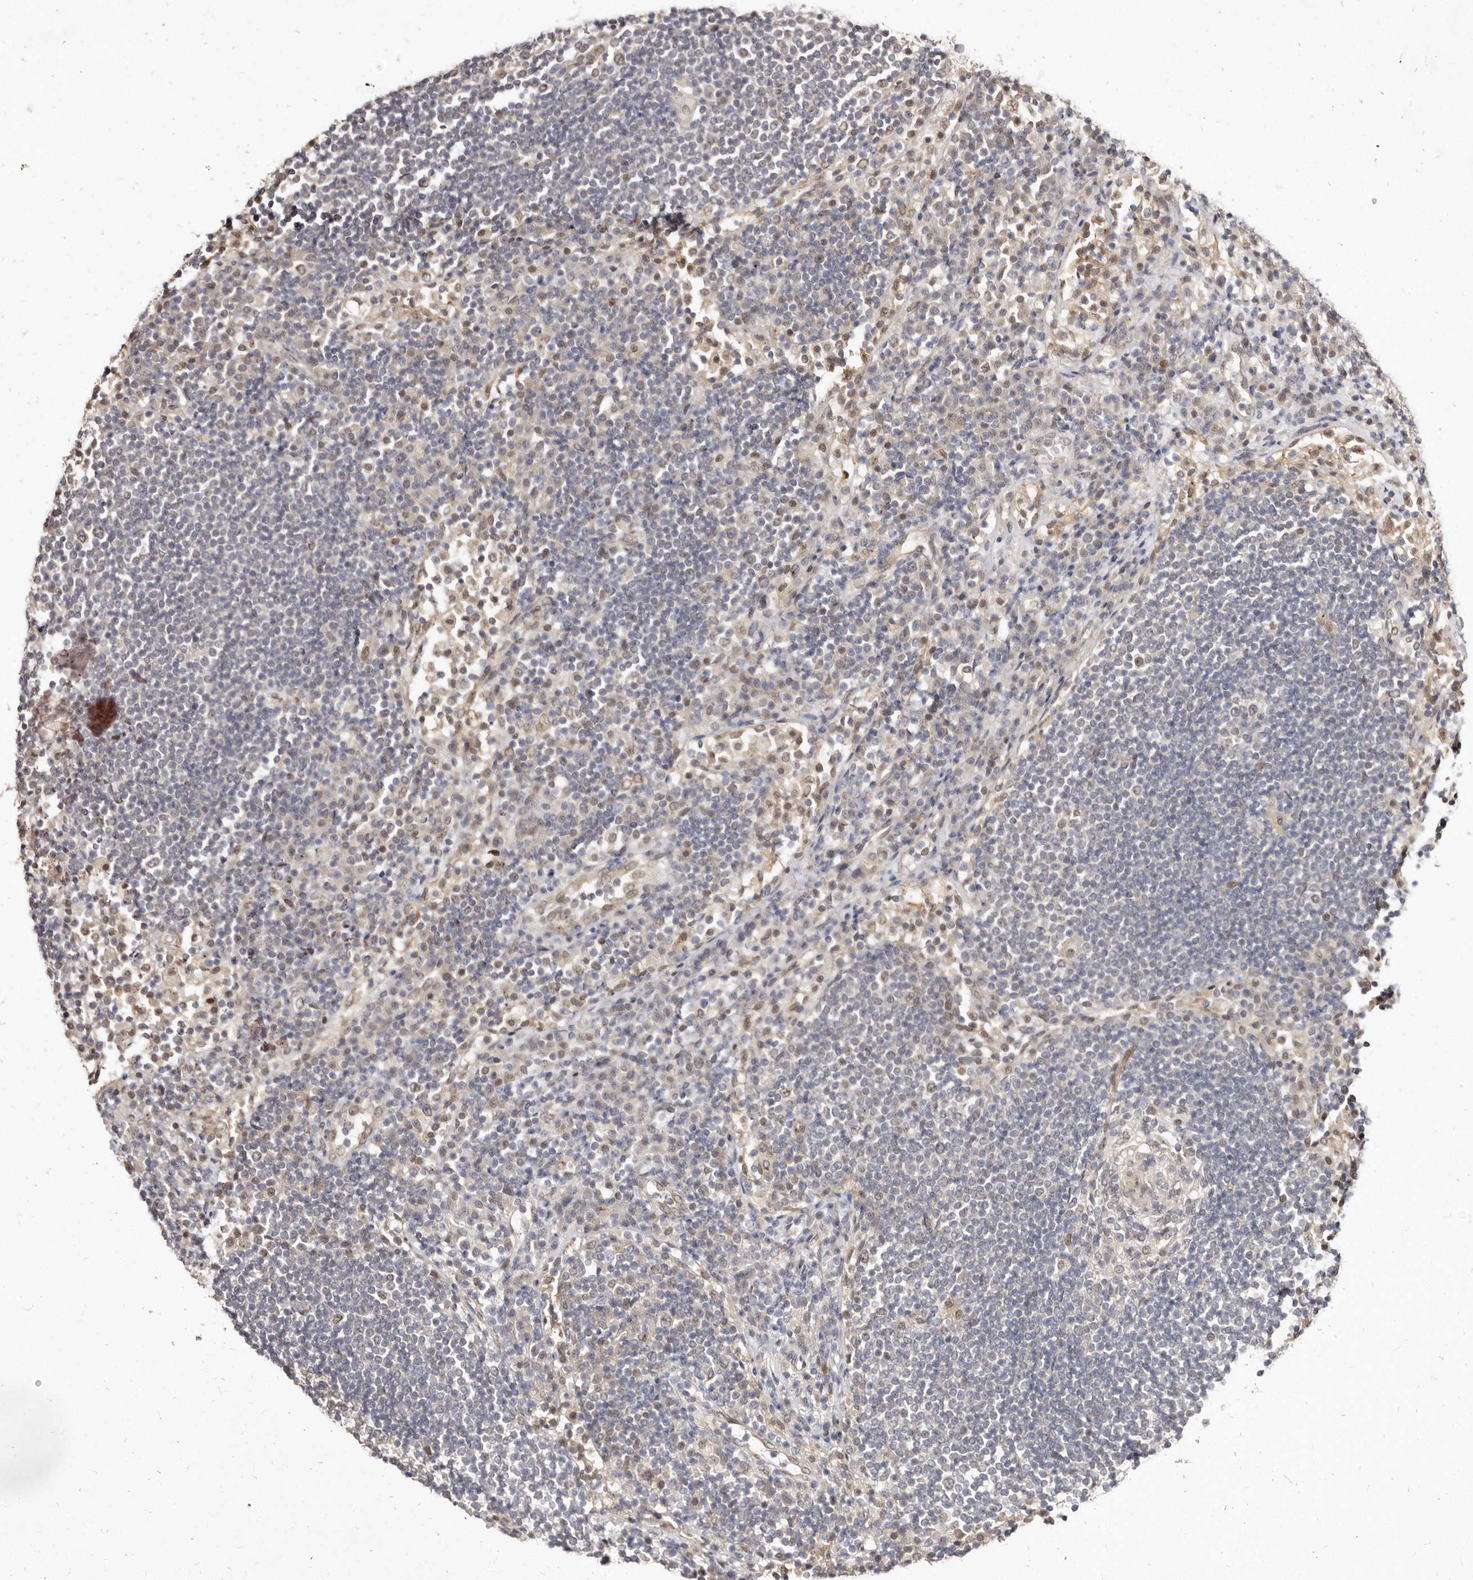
{"staining": {"intensity": "negative", "quantity": "none", "location": "none"}, "tissue": "lymph node", "cell_type": "Germinal center cells", "image_type": "normal", "snomed": [{"axis": "morphology", "description": "Normal tissue, NOS"}, {"axis": "topography", "description": "Lymph node"}], "caption": "Micrograph shows no significant protein positivity in germinal center cells of unremarkable lymph node.", "gene": "LCORL", "patient": {"sex": "female", "age": 53}}